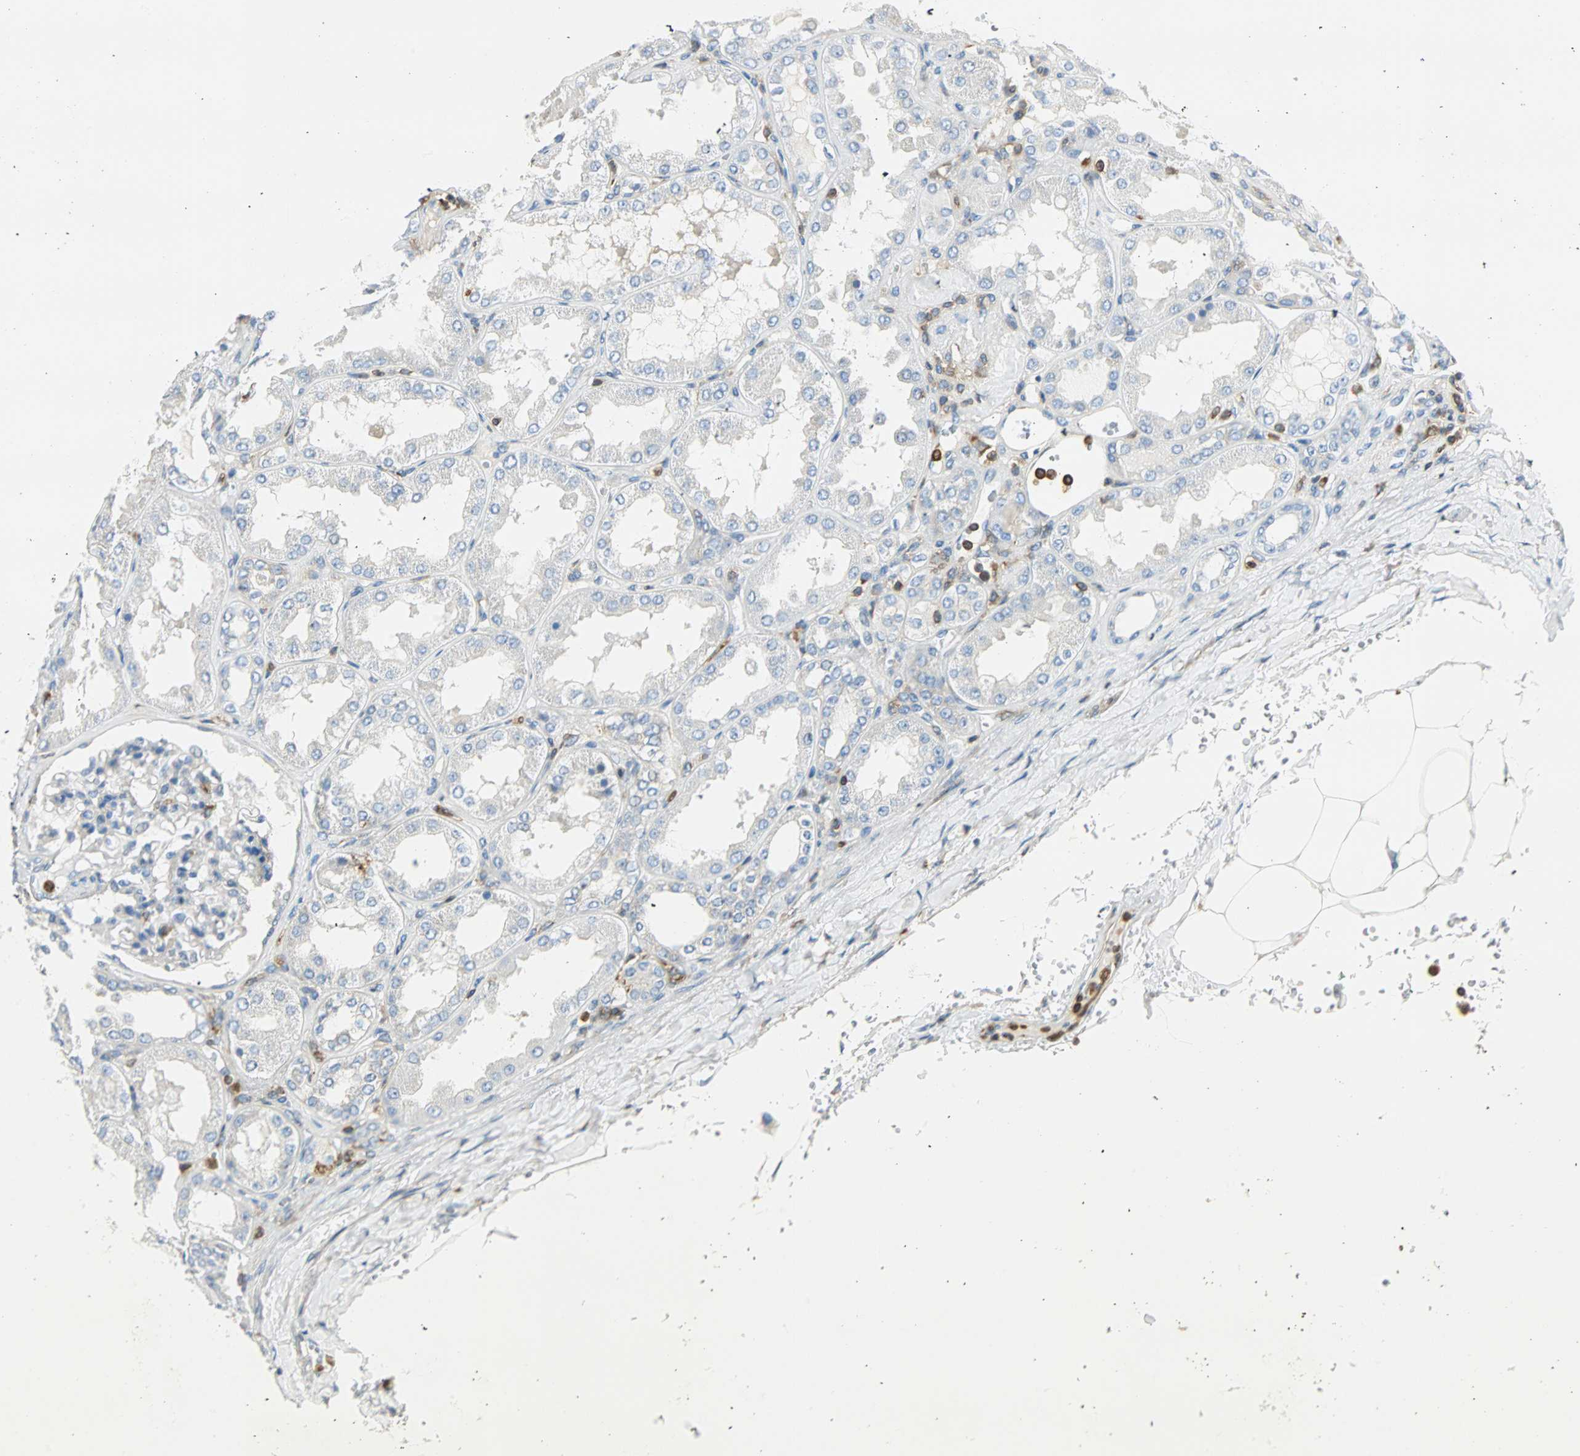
{"staining": {"intensity": "negative", "quantity": "none", "location": "none"}, "tissue": "kidney", "cell_type": "Cells in glomeruli", "image_type": "normal", "snomed": [{"axis": "morphology", "description": "Normal tissue, NOS"}, {"axis": "topography", "description": "Kidney"}], "caption": "A high-resolution image shows immunohistochemistry staining of normal kidney, which demonstrates no significant positivity in cells in glomeruli. The staining was performed using DAB (3,3'-diaminobenzidine) to visualize the protein expression in brown, while the nuclei were stained in blue with hematoxylin (Magnification: 20x).", "gene": "FMNL1", "patient": {"sex": "female", "age": 56}}